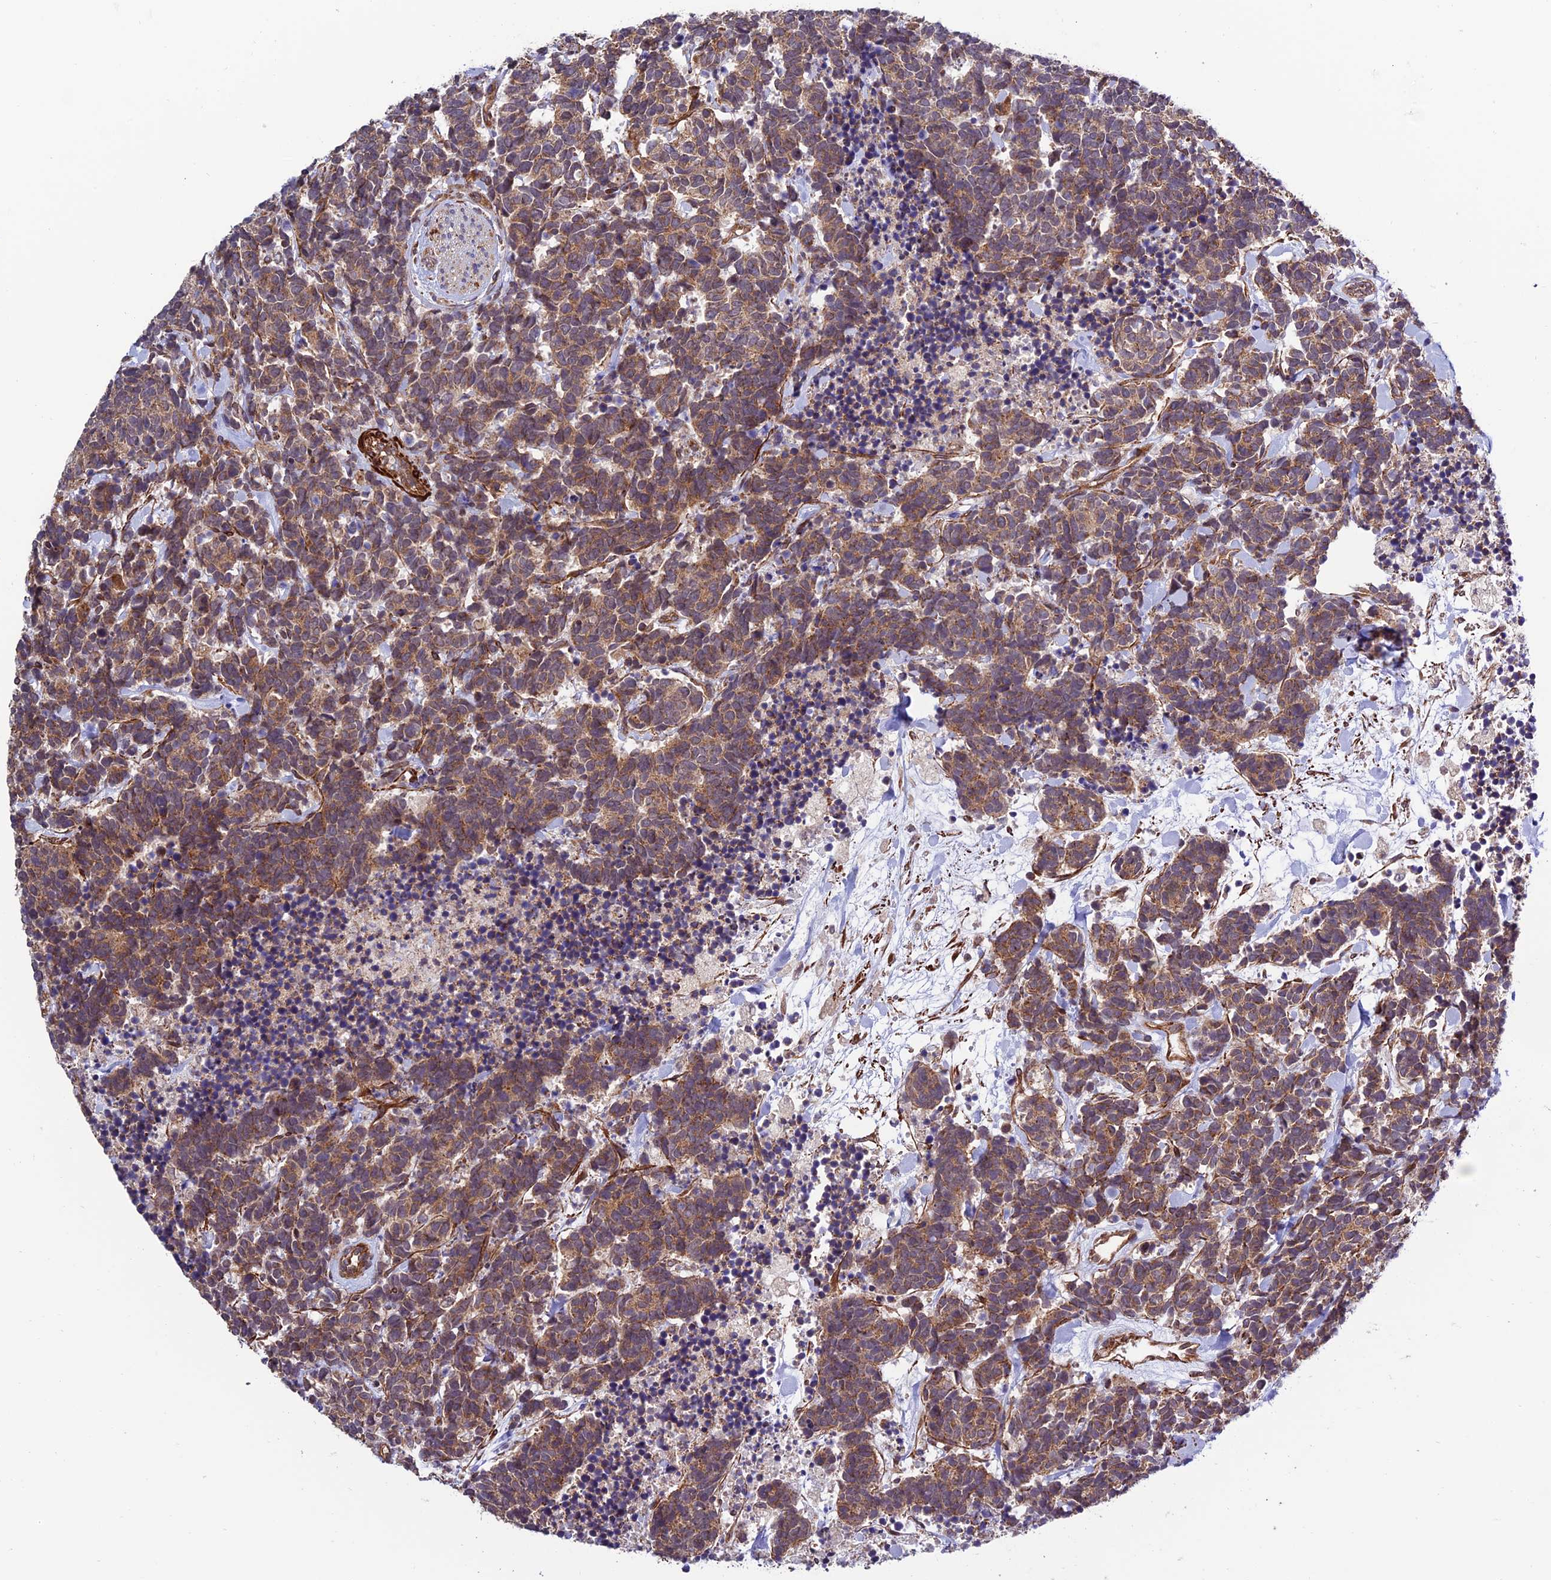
{"staining": {"intensity": "moderate", "quantity": ">75%", "location": "cytoplasmic/membranous"}, "tissue": "carcinoid", "cell_type": "Tumor cells", "image_type": "cancer", "snomed": [{"axis": "morphology", "description": "Carcinoma, NOS"}, {"axis": "morphology", "description": "Carcinoid, malignant, NOS"}, {"axis": "topography", "description": "Prostate"}], "caption": "A micrograph of human carcinoid (malignant) stained for a protein exhibits moderate cytoplasmic/membranous brown staining in tumor cells. (DAB IHC, brown staining for protein, blue staining for nuclei).", "gene": "TNIP3", "patient": {"sex": "male", "age": 57}}